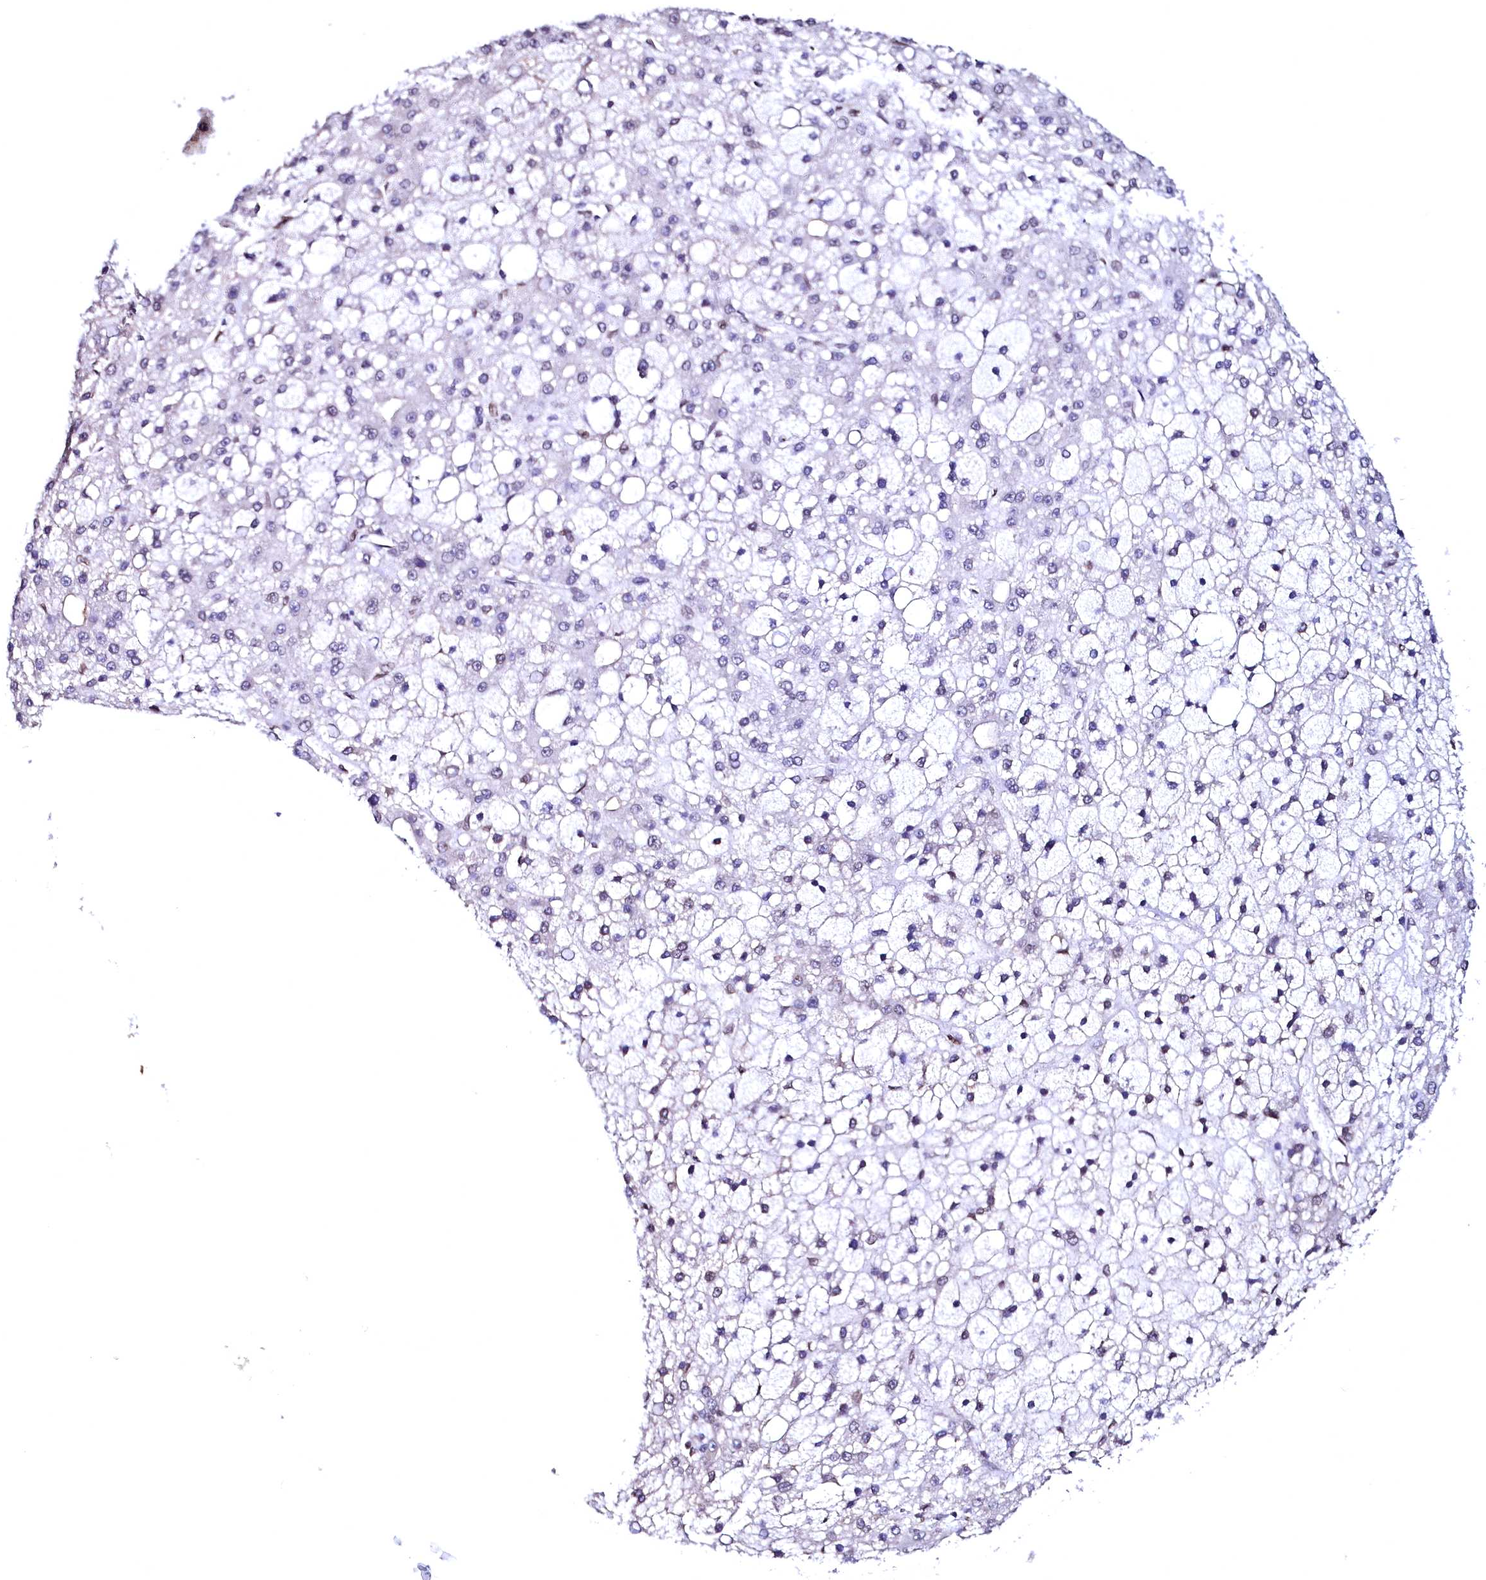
{"staining": {"intensity": "negative", "quantity": "none", "location": "none"}, "tissue": "liver cancer", "cell_type": "Tumor cells", "image_type": "cancer", "snomed": [{"axis": "morphology", "description": "Carcinoma, Hepatocellular, NOS"}, {"axis": "topography", "description": "Liver"}], "caption": "There is no significant expression in tumor cells of liver hepatocellular carcinoma.", "gene": "HAND1", "patient": {"sex": "male", "age": 67}}